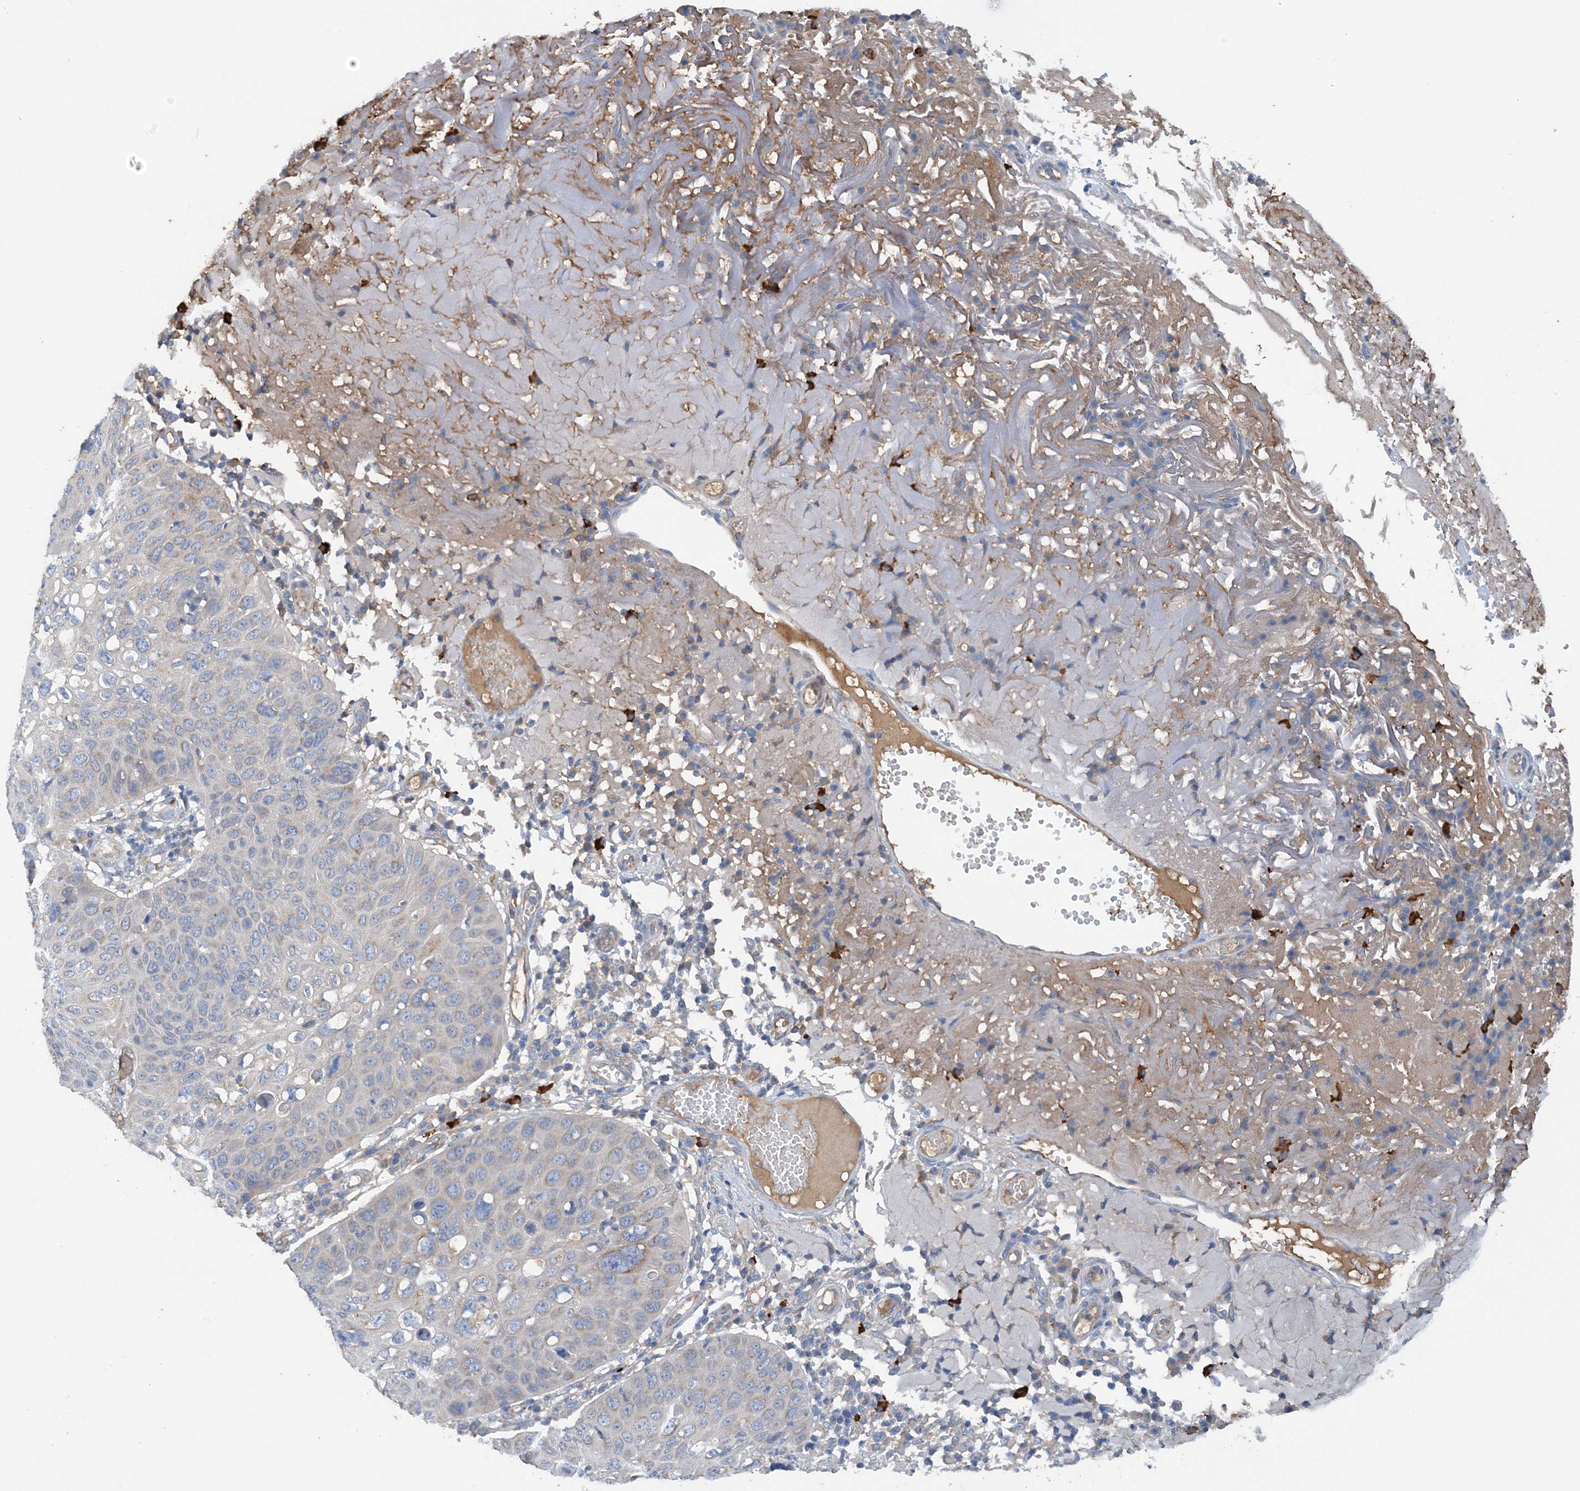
{"staining": {"intensity": "negative", "quantity": "none", "location": "none"}, "tissue": "skin cancer", "cell_type": "Tumor cells", "image_type": "cancer", "snomed": [{"axis": "morphology", "description": "Squamous cell carcinoma, NOS"}, {"axis": "topography", "description": "Skin"}], "caption": "Photomicrograph shows no protein positivity in tumor cells of skin cancer tissue. The staining is performed using DAB (3,3'-diaminobenzidine) brown chromogen with nuclei counter-stained in using hematoxylin.", "gene": "SLC5A11", "patient": {"sex": "female", "age": 90}}